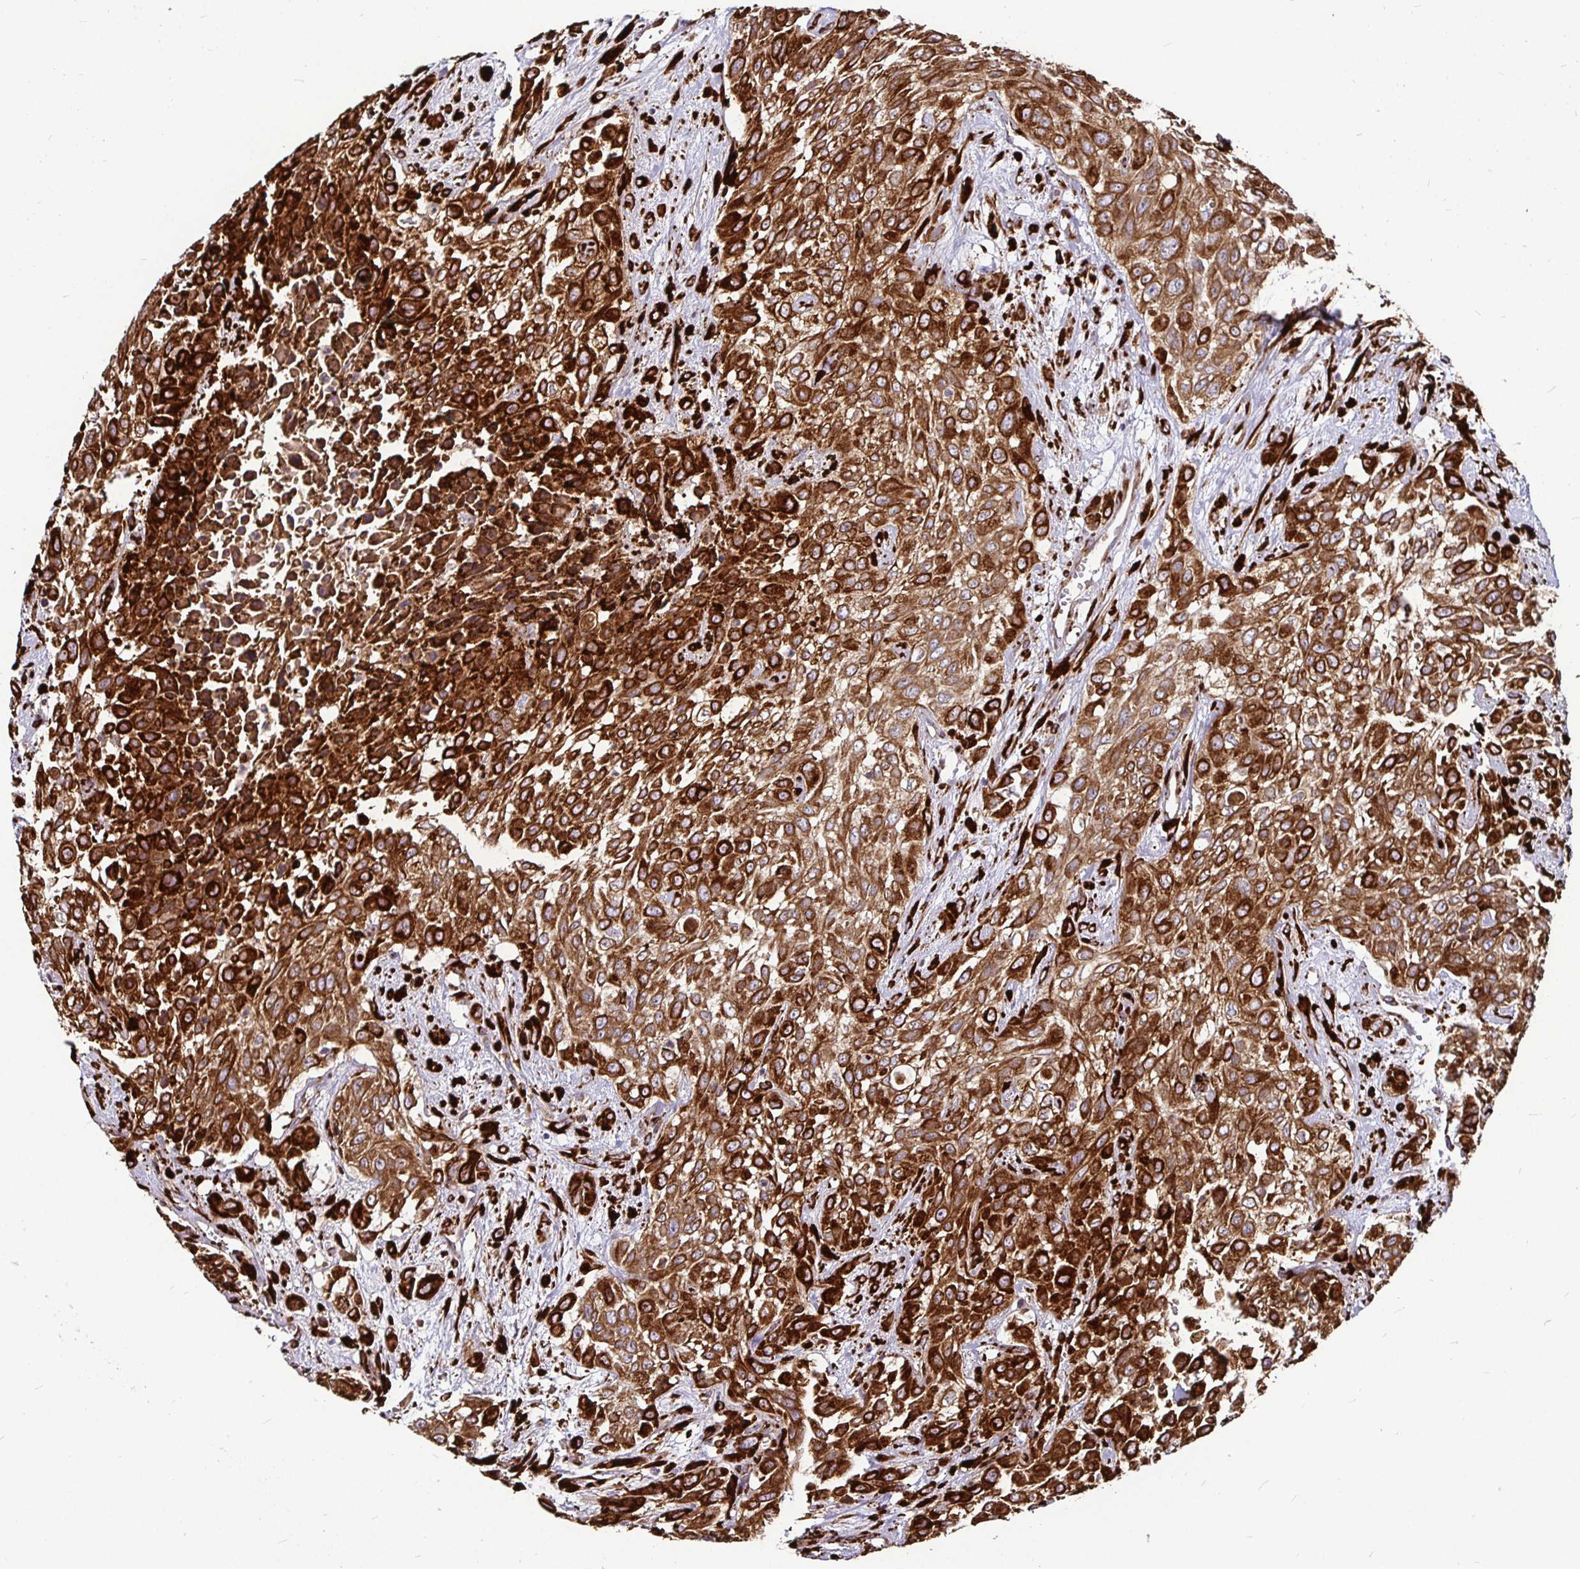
{"staining": {"intensity": "strong", "quantity": ">75%", "location": "cytoplasmic/membranous"}, "tissue": "urothelial cancer", "cell_type": "Tumor cells", "image_type": "cancer", "snomed": [{"axis": "morphology", "description": "Urothelial carcinoma, High grade"}, {"axis": "topography", "description": "Urinary bladder"}], "caption": "Urothelial cancer stained with a brown dye exhibits strong cytoplasmic/membranous positive positivity in approximately >75% of tumor cells.", "gene": "P4HA2", "patient": {"sex": "male", "age": 57}}